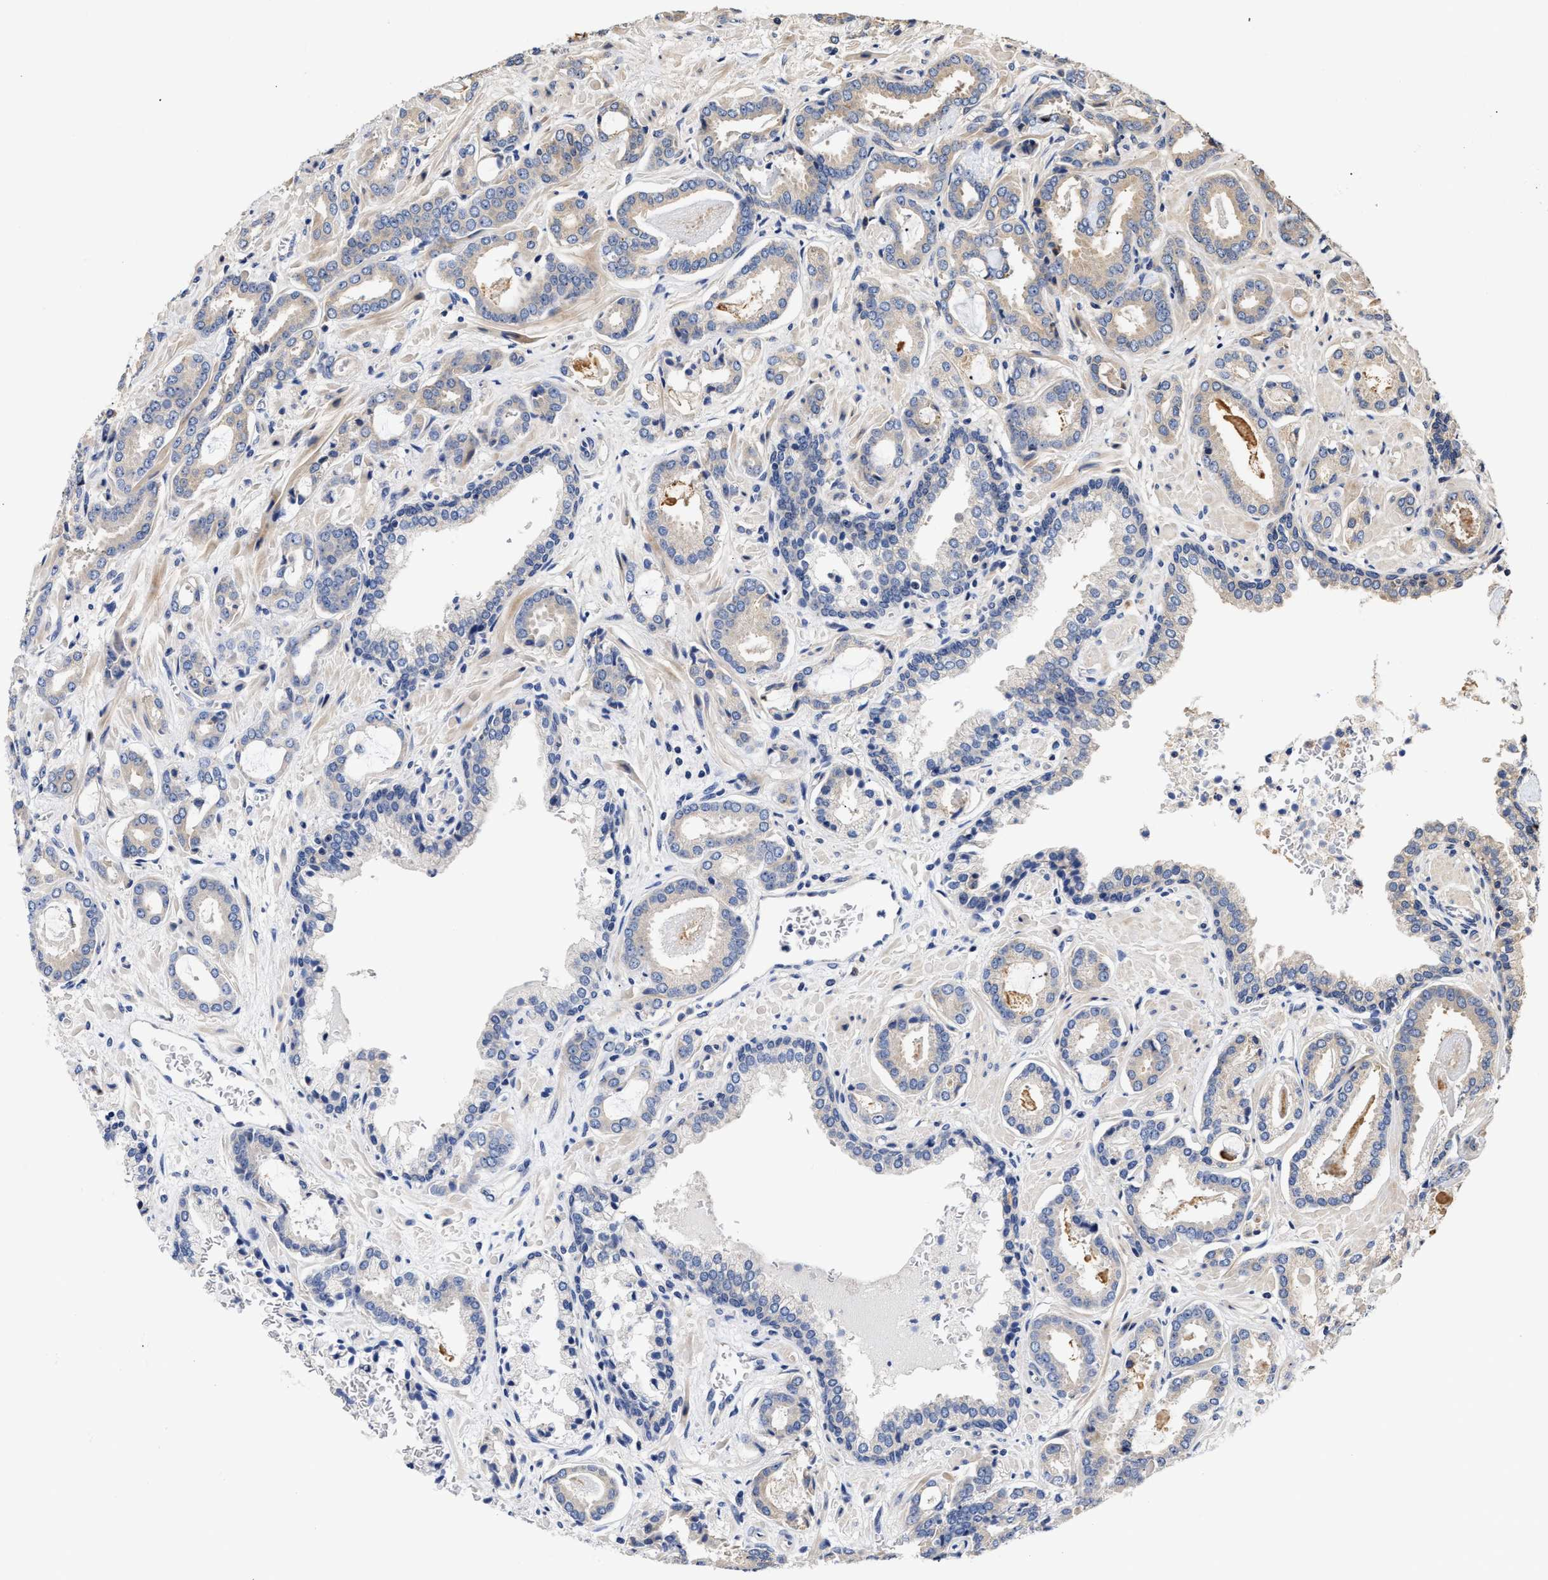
{"staining": {"intensity": "negative", "quantity": "none", "location": "none"}, "tissue": "prostate cancer", "cell_type": "Tumor cells", "image_type": "cancer", "snomed": [{"axis": "morphology", "description": "Adenocarcinoma, Low grade"}, {"axis": "topography", "description": "Prostate"}], "caption": "Immunohistochemical staining of prostate cancer (adenocarcinoma (low-grade)) demonstrates no significant positivity in tumor cells.", "gene": "CLIP2", "patient": {"sex": "male", "age": 53}}